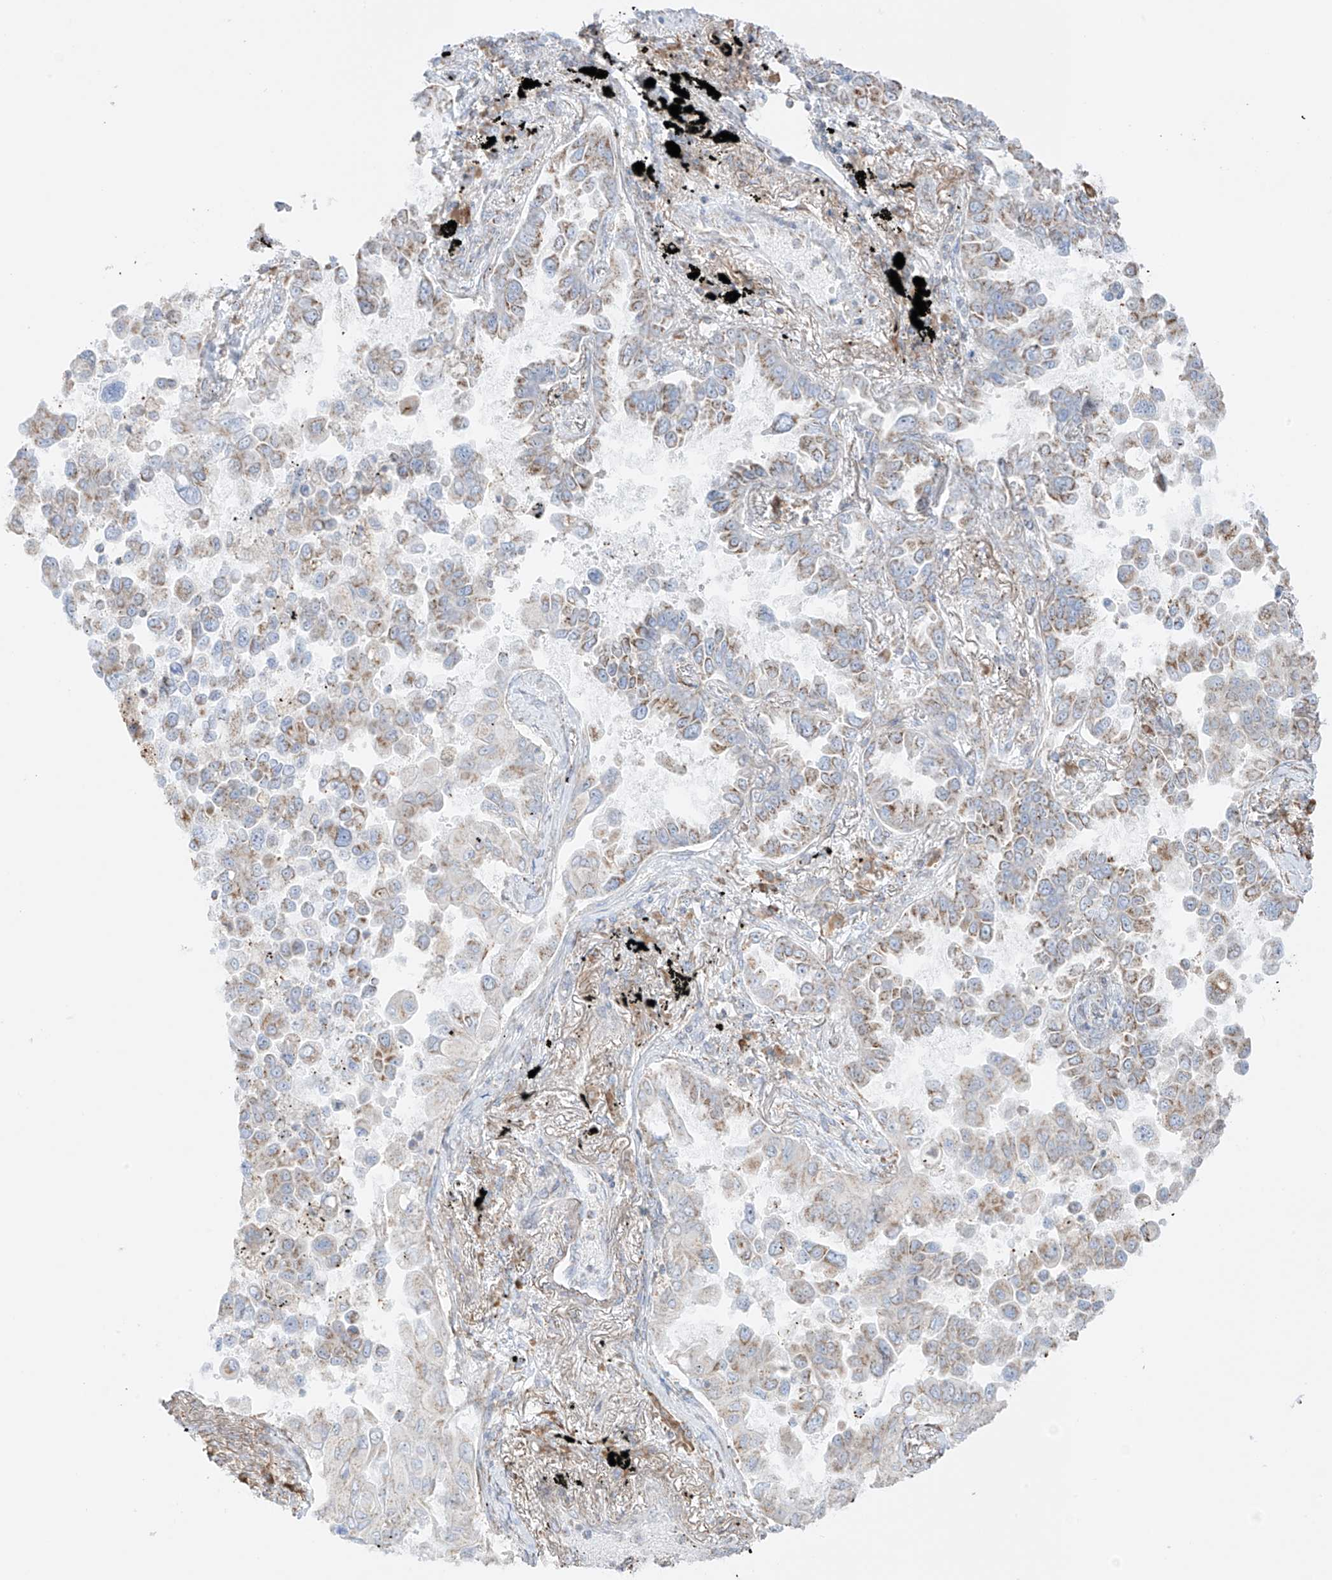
{"staining": {"intensity": "moderate", "quantity": "25%-75%", "location": "cytoplasmic/membranous"}, "tissue": "lung cancer", "cell_type": "Tumor cells", "image_type": "cancer", "snomed": [{"axis": "morphology", "description": "Adenocarcinoma, NOS"}, {"axis": "topography", "description": "Lung"}], "caption": "Moderate cytoplasmic/membranous positivity for a protein is identified in approximately 25%-75% of tumor cells of adenocarcinoma (lung) using immunohistochemistry.", "gene": "XKR3", "patient": {"sex": "female", "age": 67}}